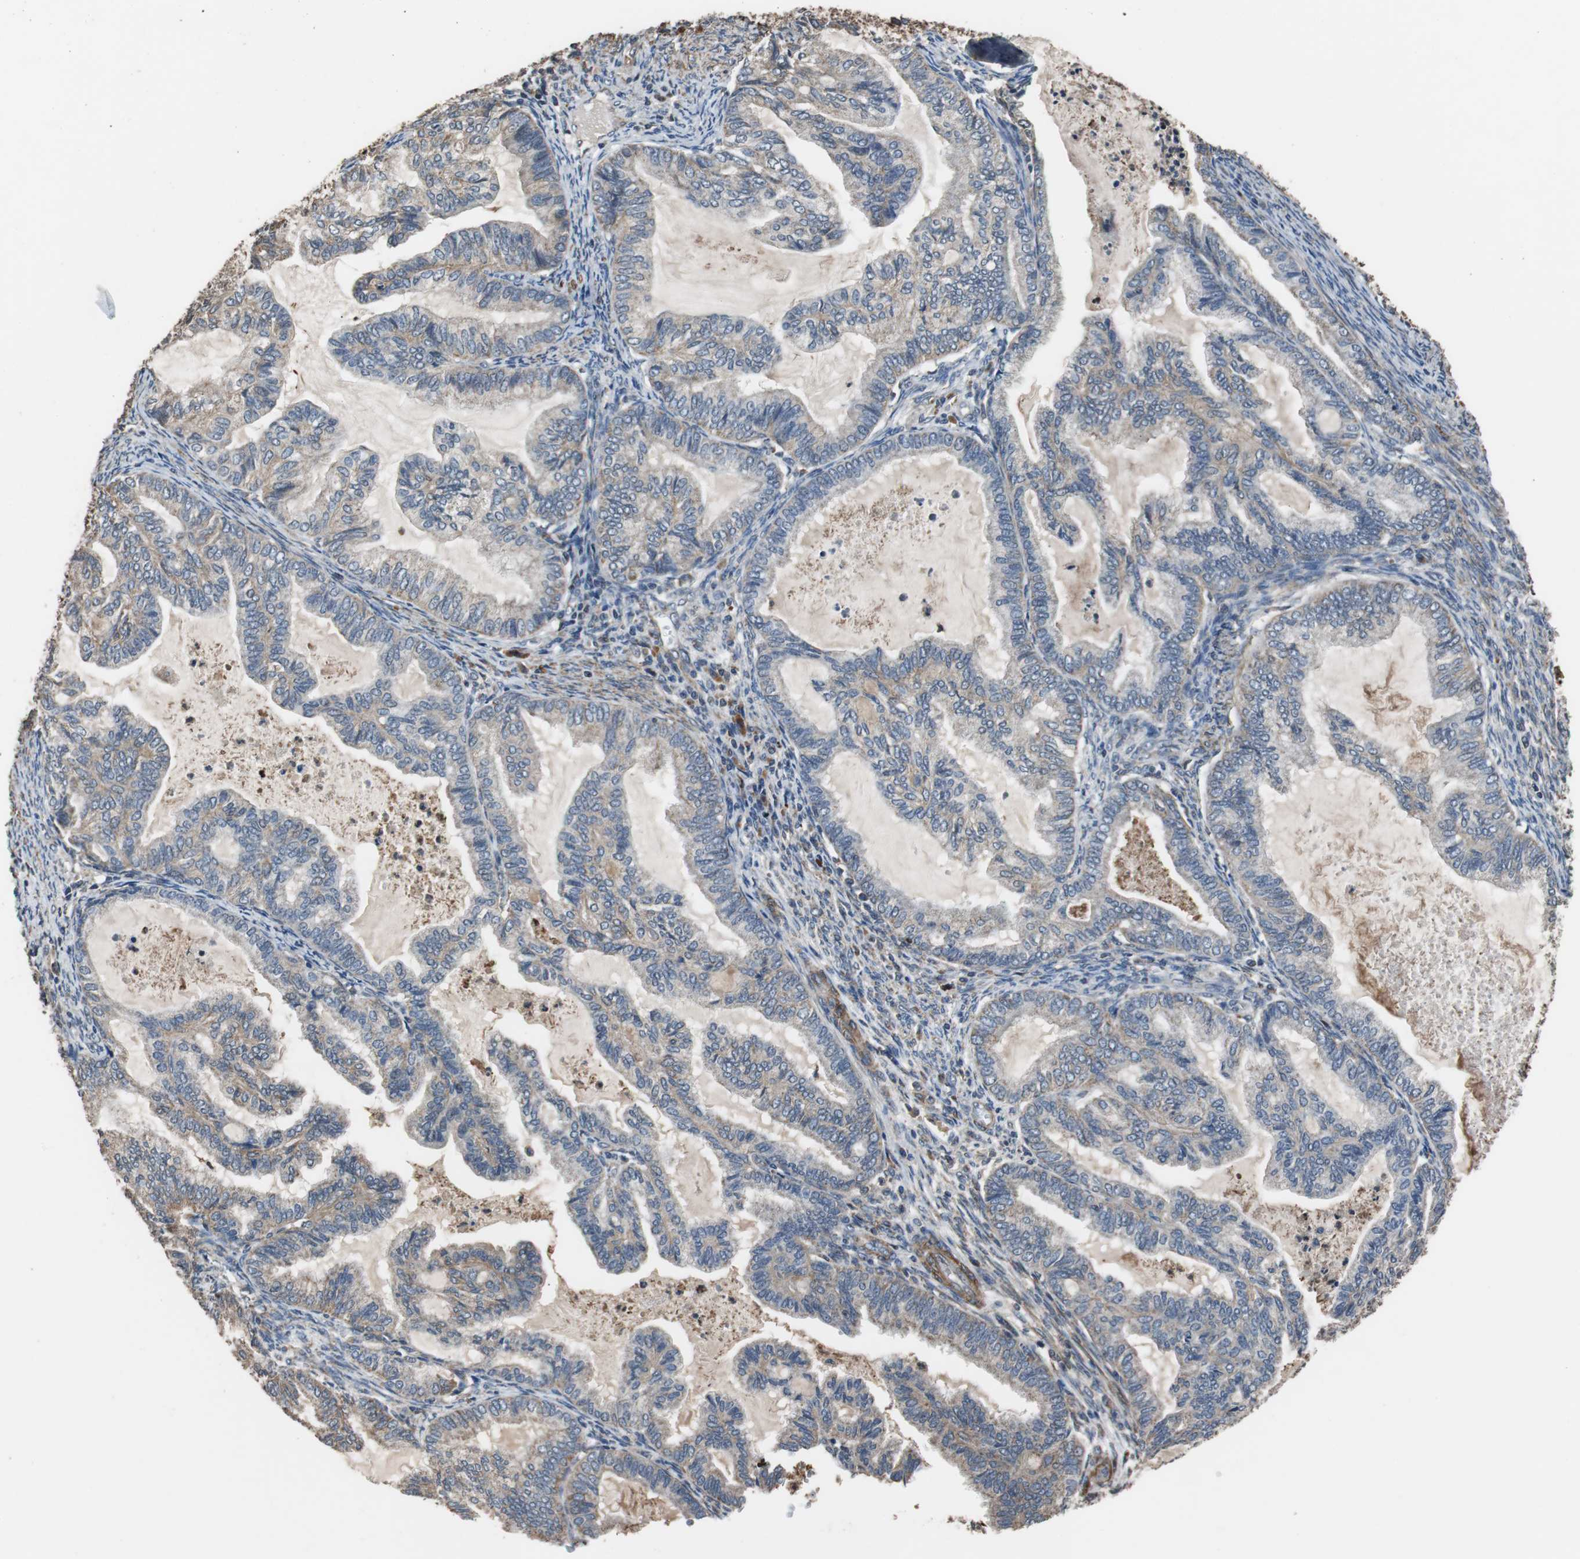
{"staining": {"intensity": "weak", "quantity": ">75%", "location": "cytoplasmic/membranous"}, "tissue": "cervical cancer", "cell_type": "Tumor cells", "image_type": "cancer", "snomed": [{"axis": "morphology", "description": "Normal tissue, NOS"}, {"axis": "morphology", "description": "Adenocarcinoma, NOS"}, {"axis": "topography", "description": "Cervix"}, {"axis": "topography", "description": "Endometrium"}], "caption": "A photomicrograph of adenocarcinoma (cervical) stained for a protein reveals weak cytoplasmic/membranous brown staining in tumor cells. (Stains: DAB in brown, nuclei in blue, Microscopy: brightfield microscopy at high magnification).", "gene": "PITRM1", "patient": {"sex": "female", "age": 86}}